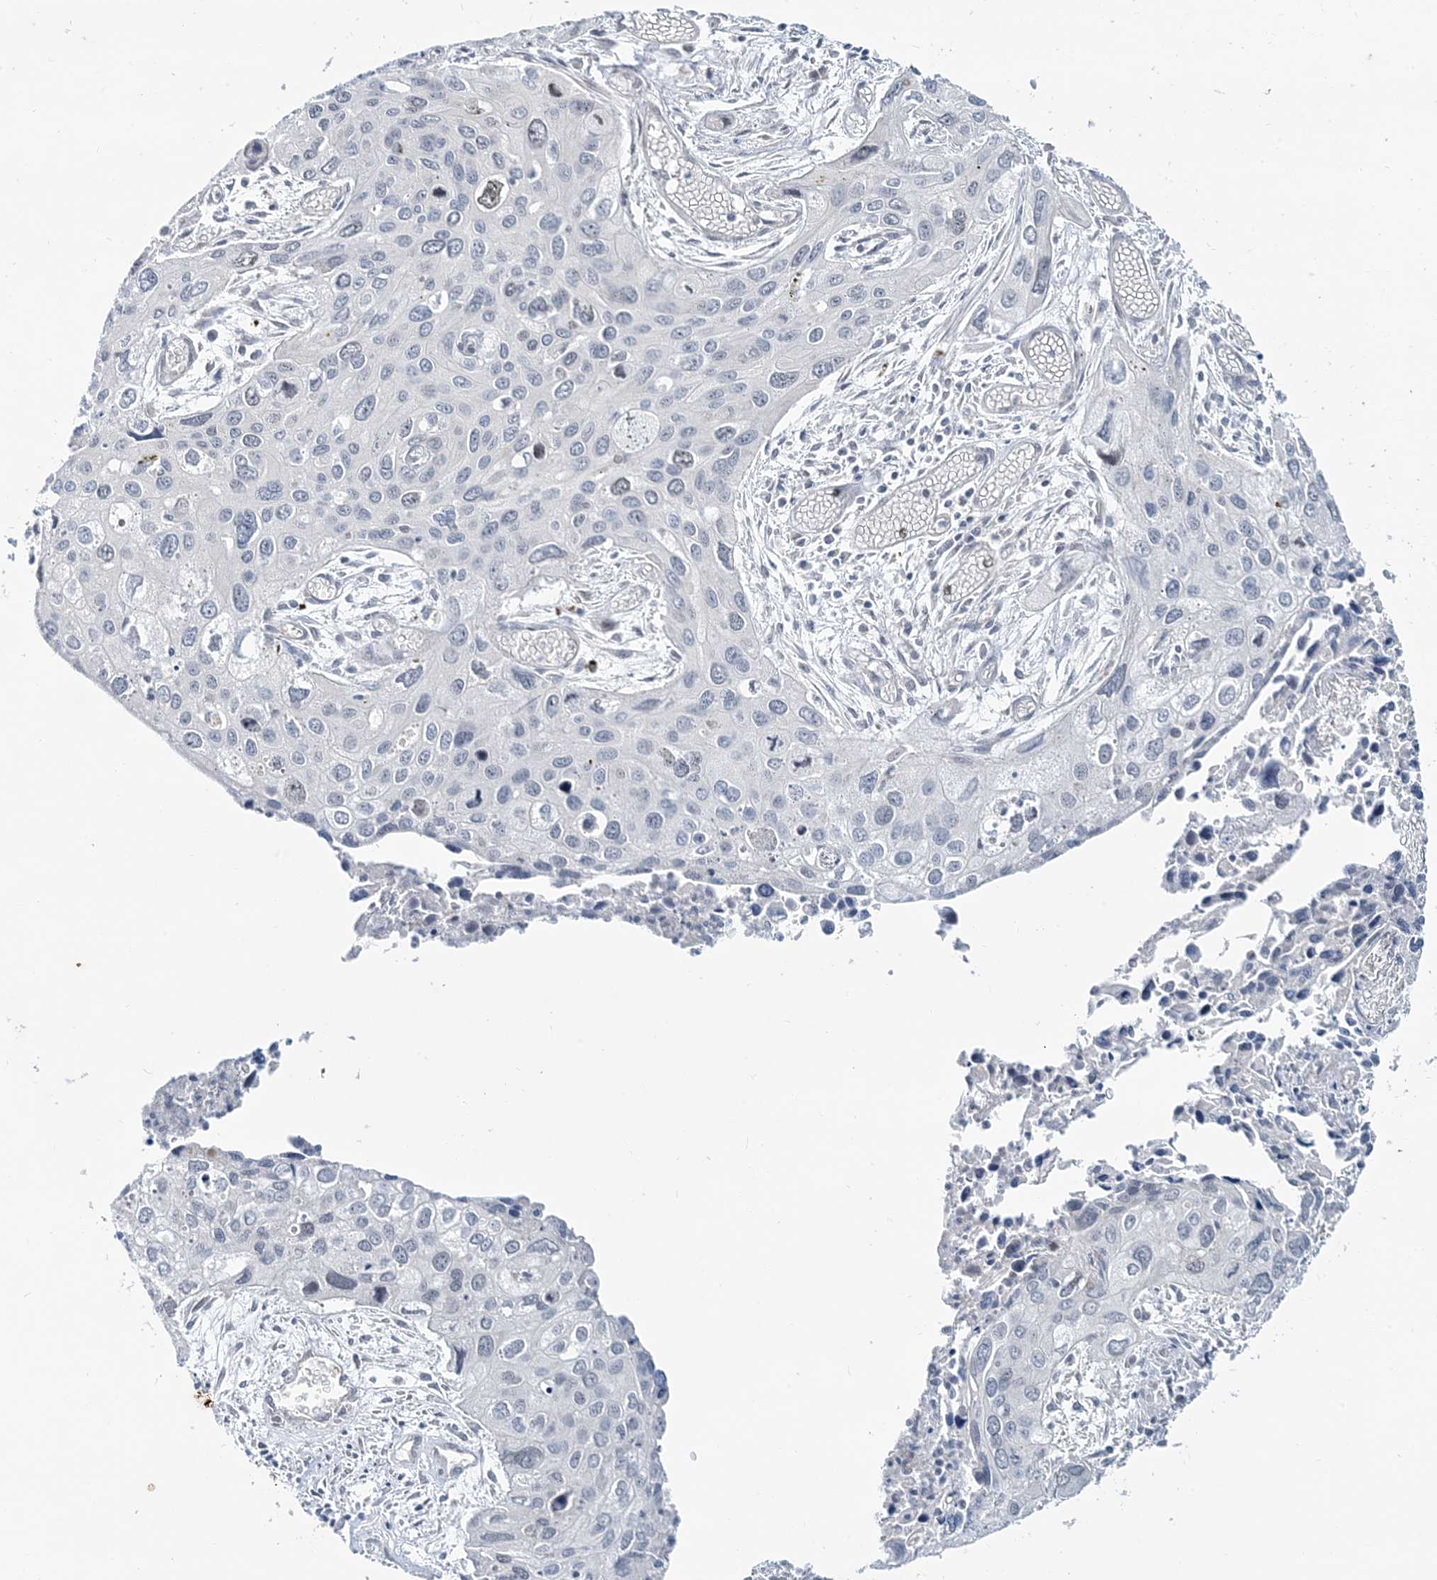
{"staining": {"intensity": "negative", "quantity": "none", "location": "none"}, "tissue": "cervical cancer", "cell_type": "Tumor cells", "image_type": "cancer", "snomed": [{"axis": "morphology", "description": "Squamous cell carcinoma, NOS"}, {"axis": "topography", "description": "Cervix"}], "caption": "Immunohistochemical staining of human cervical cancer shows no significant staining in tumor cells.", "gene": "LEXM", "patient": {"sex": "female", "age": 55}}